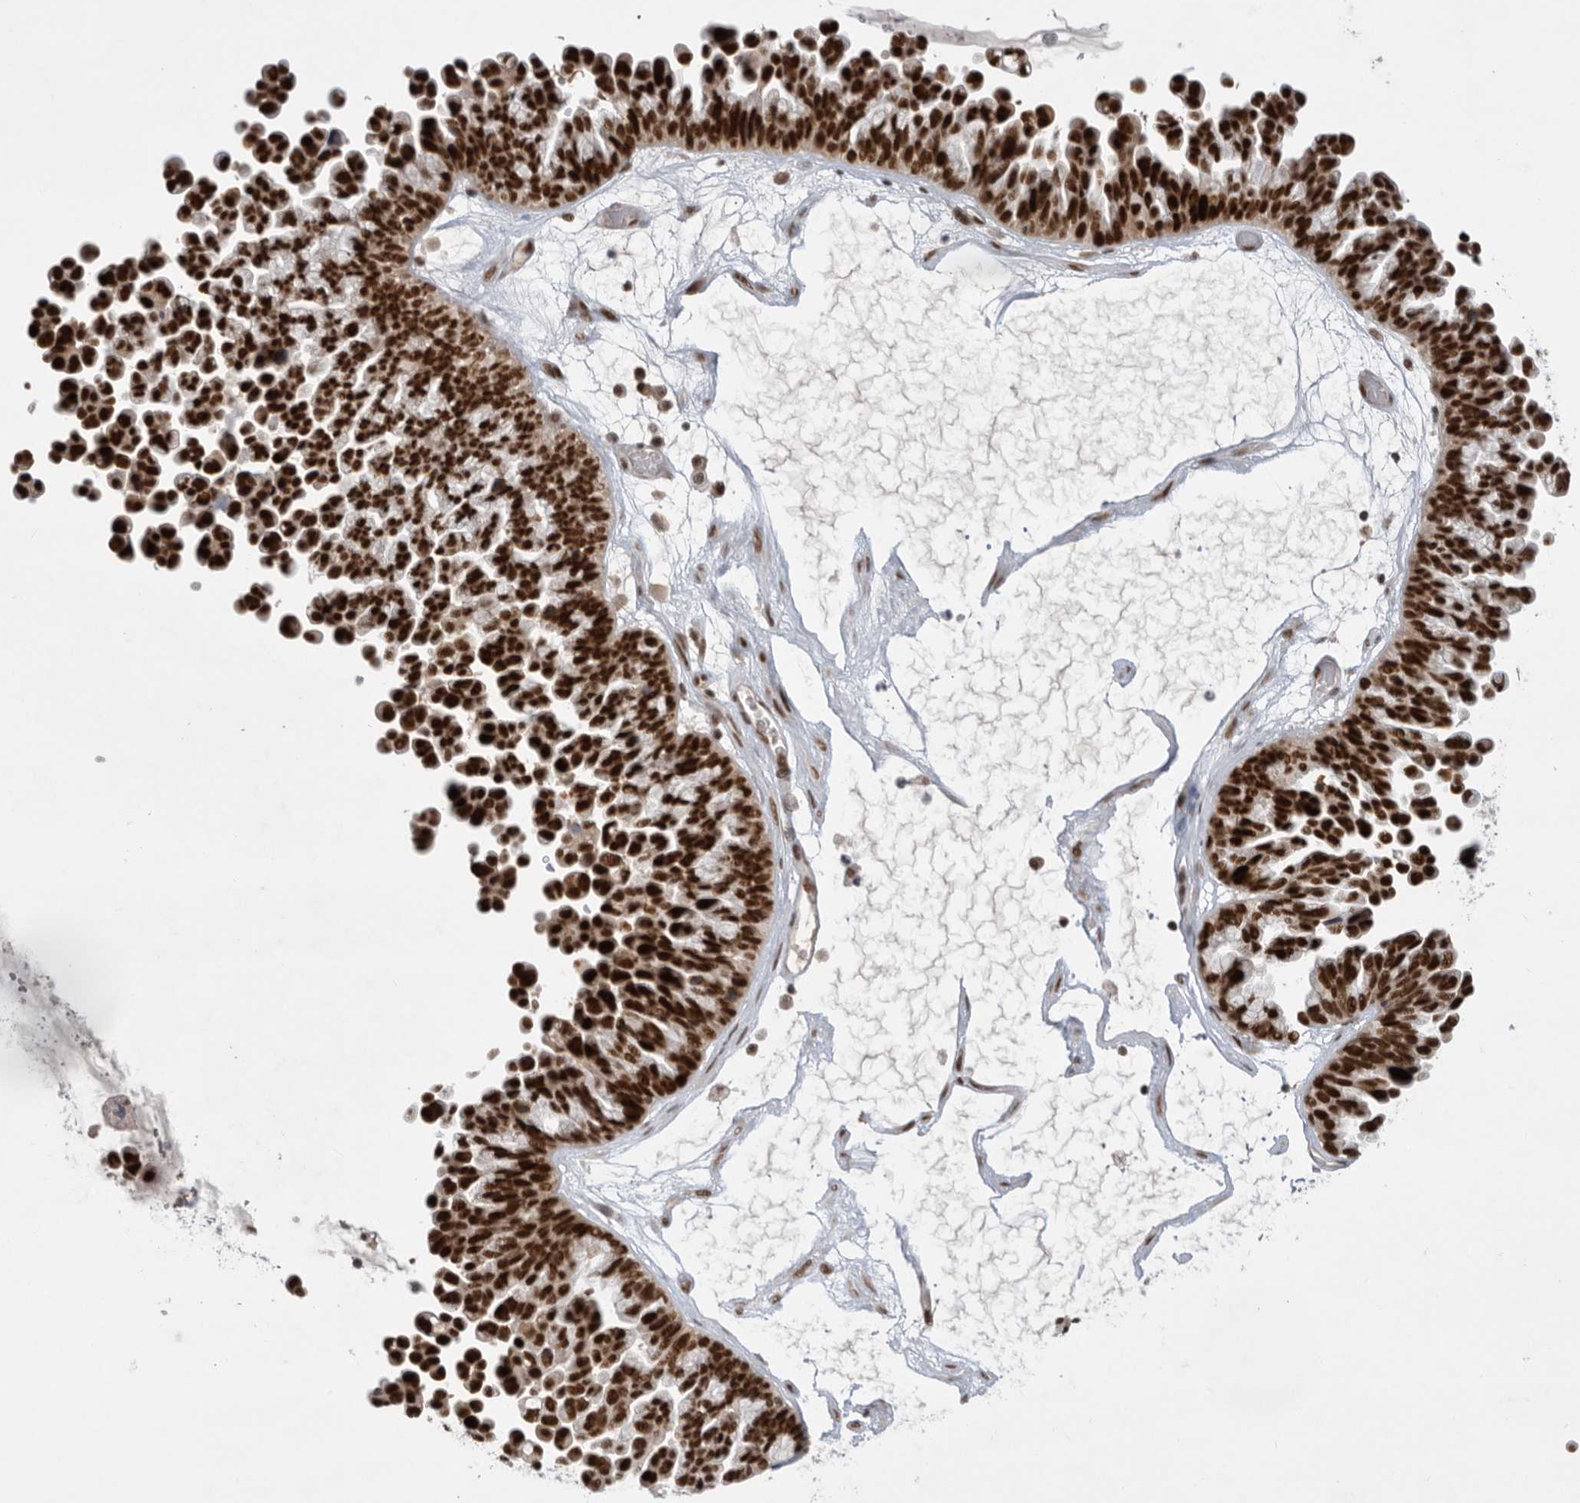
{"staining": {"intensity": "strong", "quantity": ">75%", "location": "nuclear"}, "tissue": "ovarian cancer", "cell_type": "Tumor cells", "image_type": "cancer", "snomed": [{"axis": "morphology", "description": "Cystadenocarcinoma, serous, NOS"}, {"axis": "topography", "description": "Ovary"}], "caption": "Brown immunohistochemical staining in human ovarian cancer (serous cystadenocarcinoma) demonstrates strong nuclear staining in approximately >75% of tumor cells. (brown staining indicates protein expression, while blue staining denotes nuclei).", "gene": "ZNF830", "patient": {"sex": "female", "age": 56}}